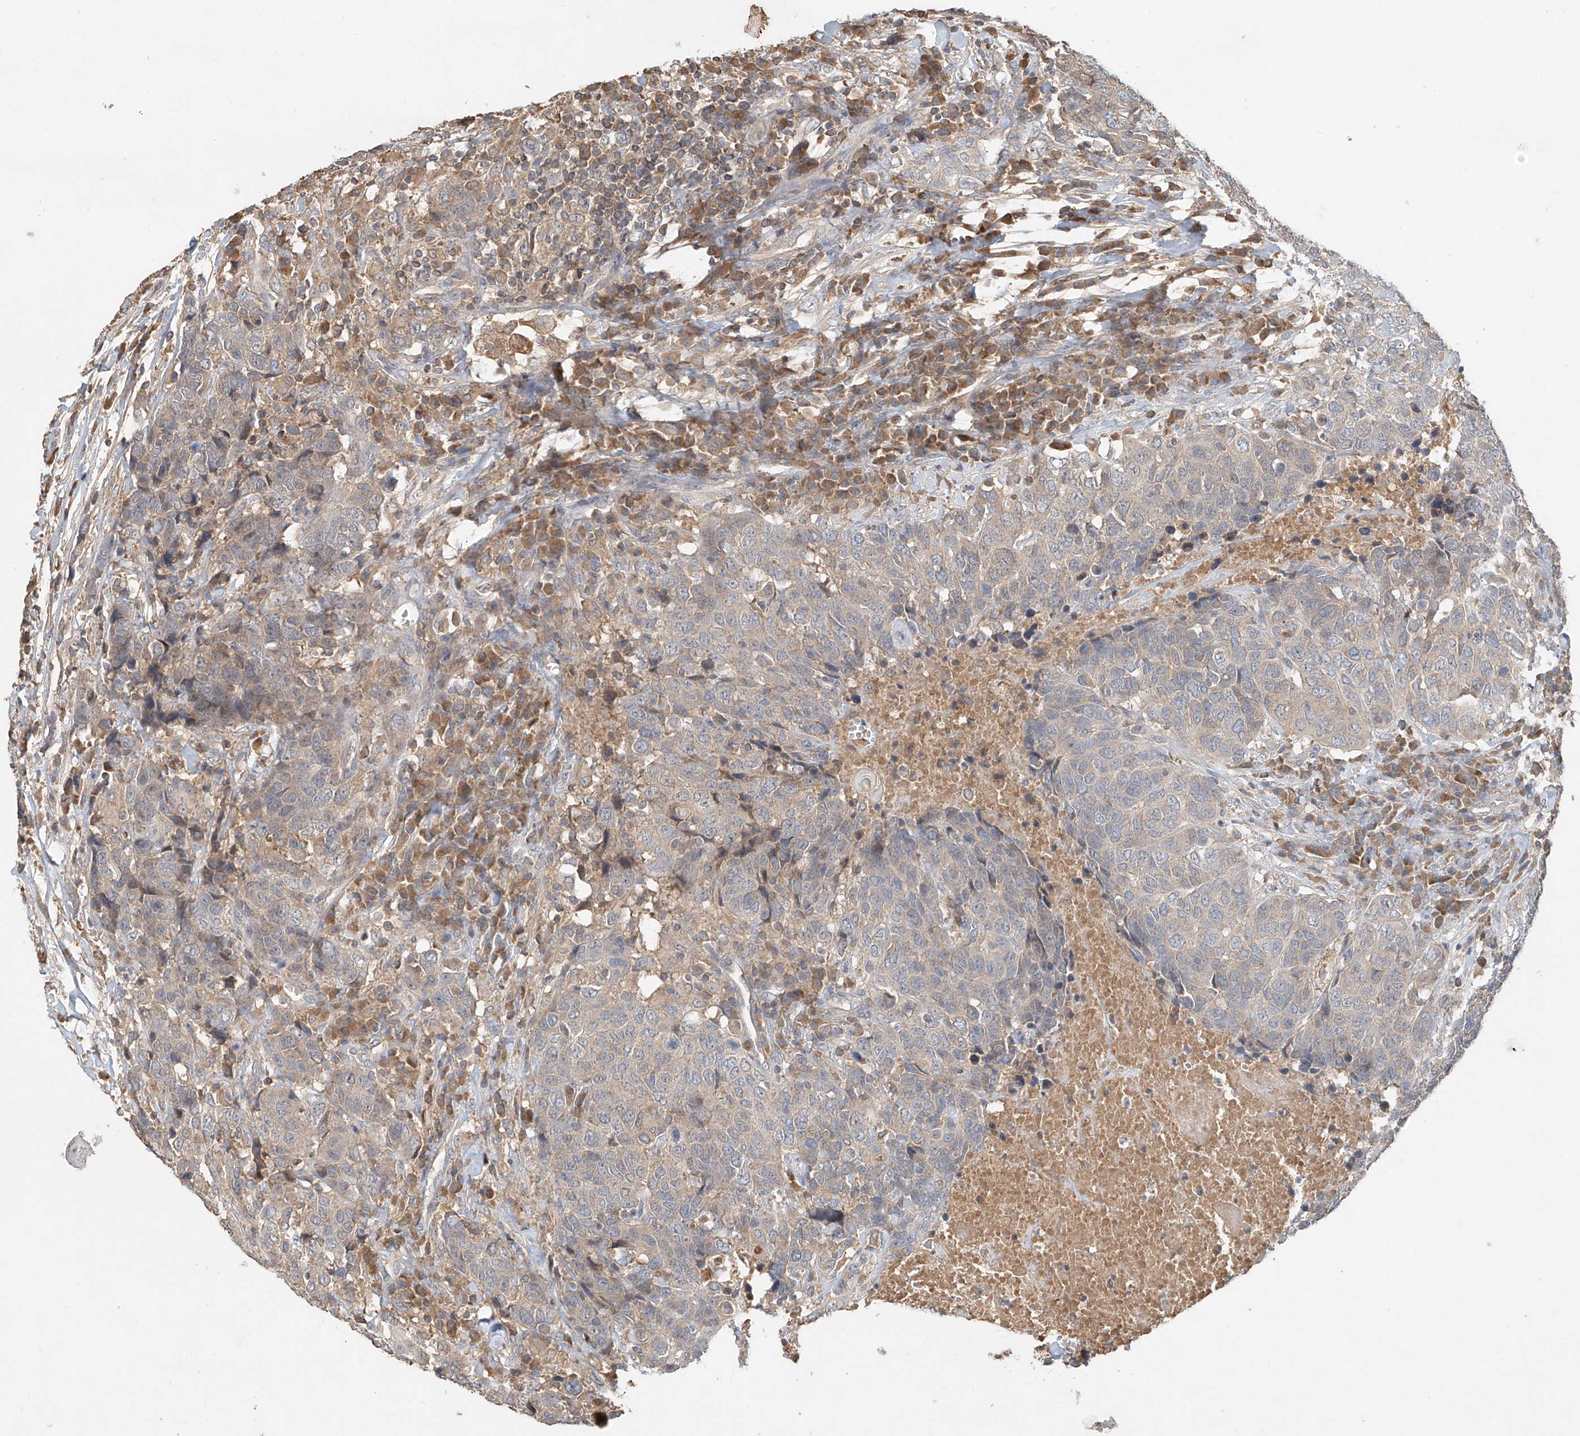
{"staining": {"intensity": "weak", "quantity": "<25%", "location": "cytoplasmic/membranous"}, "tissue": "head and neck cancer", "cell_type": "Tumor cells", "image_type": "cancer", "snomed": [{"axis": "morphology", "description": "Squamous cell carcinoma, NOS"}, {"axis": "topography", "description": "Head-Neck"}], "caption": "This is an IHC micrograph of human head and neck squamous cell carcinoma. There is no positivity in tumor cells.", "gene": "GNB1L", "patient": {"sex": "male", "age": 66}}